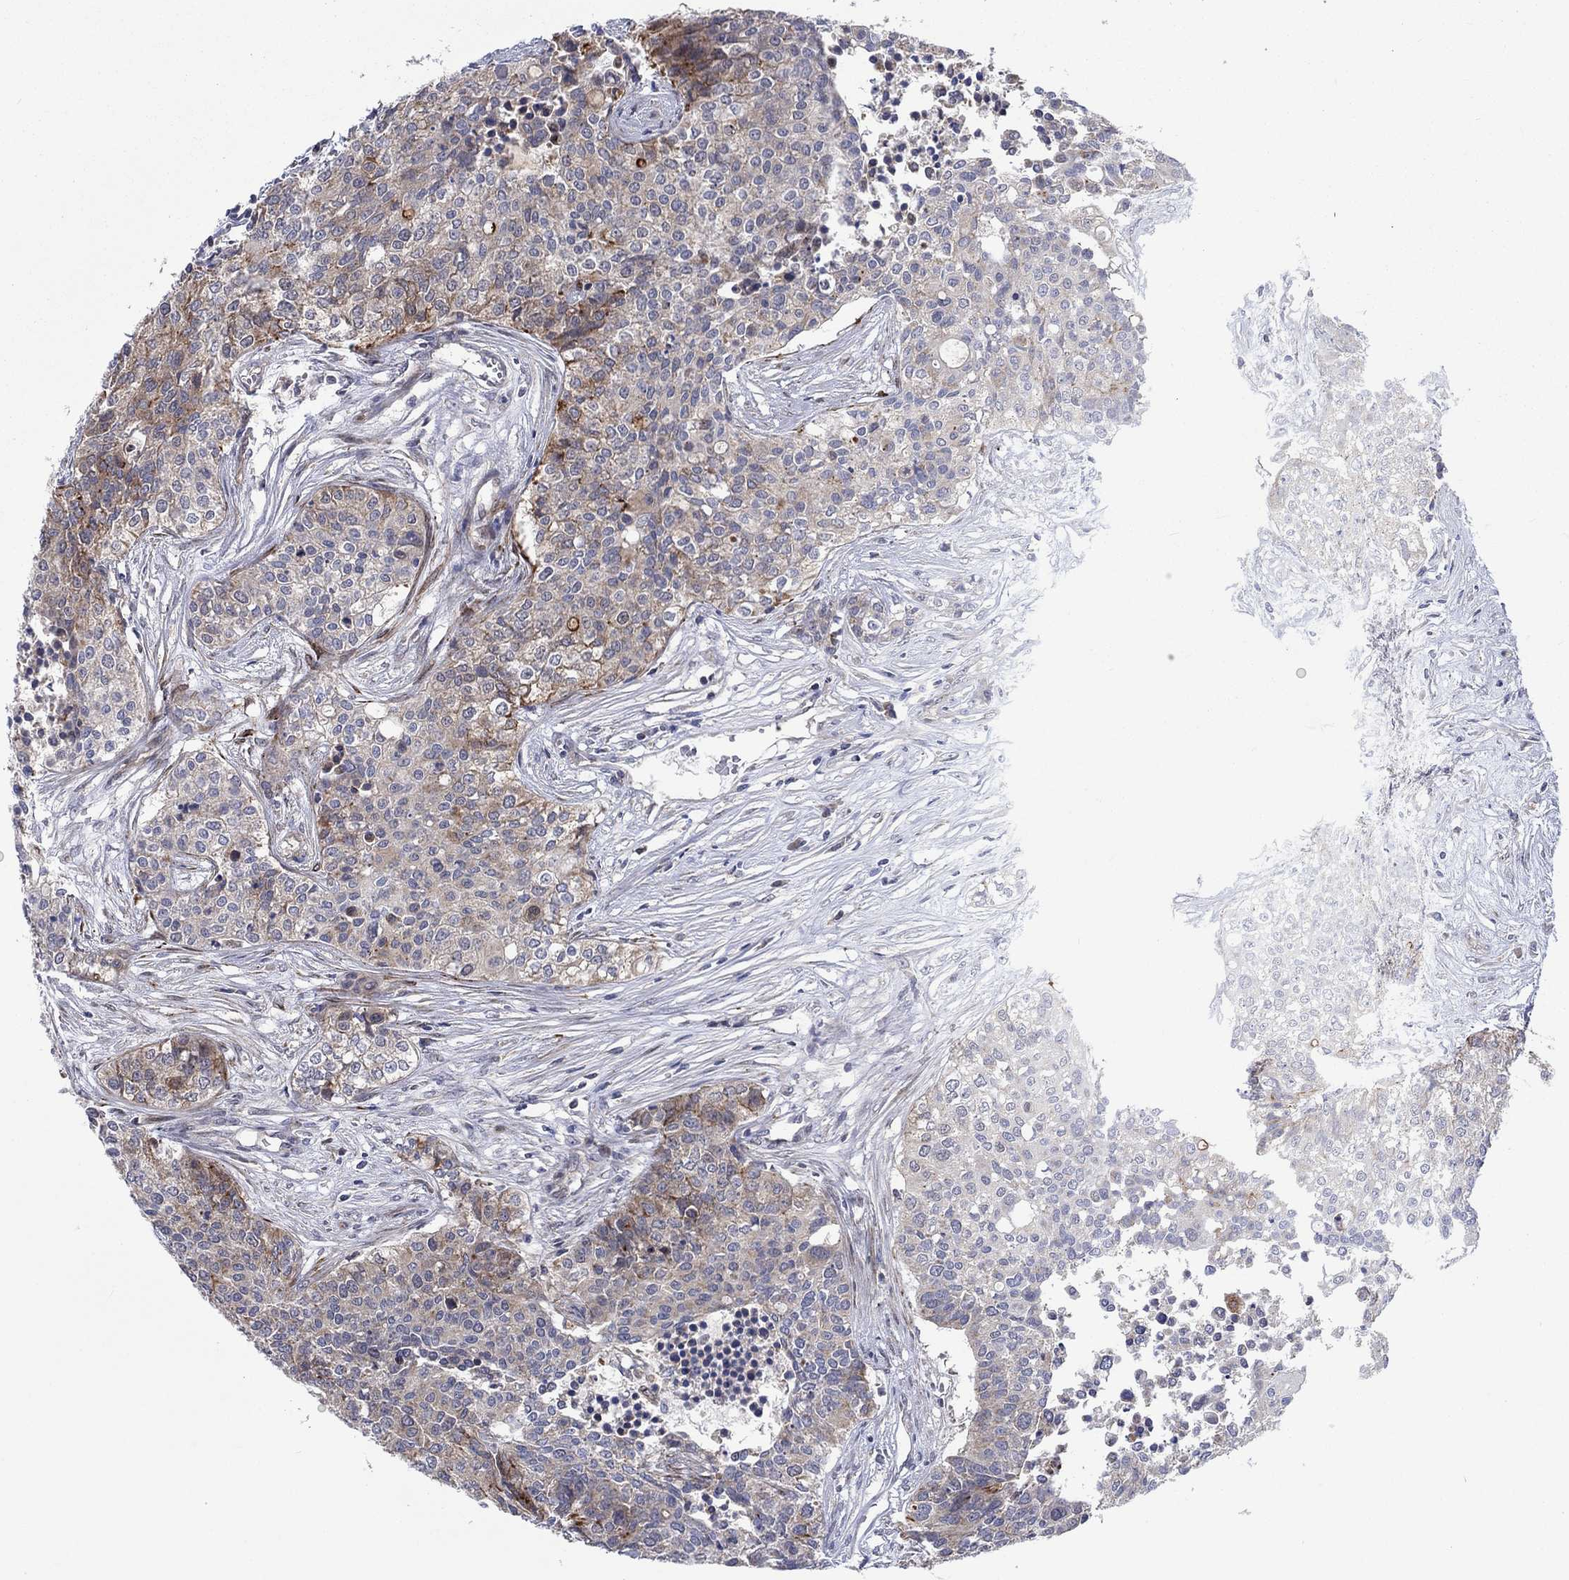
{"staining": {"intensity": "weak", "quantity": ">75%", "location": "cytoplasmic/membranous"}, "tissue": "carcinoid", "cell_type": "Tumor cells", "image_type": "cancer", "snomed": [{"axis": "morphology", "description": "Carcinoid, malignant, NOS"}, {"axis": "topography", "description": "Colon"}], "caption": "A brown stain labels weak cytoplasmic/membranous staining of a protein in carcinoid tumor cells.", "gene": "SLC35F2", "patient": {"sex": "male", "age": 81}}